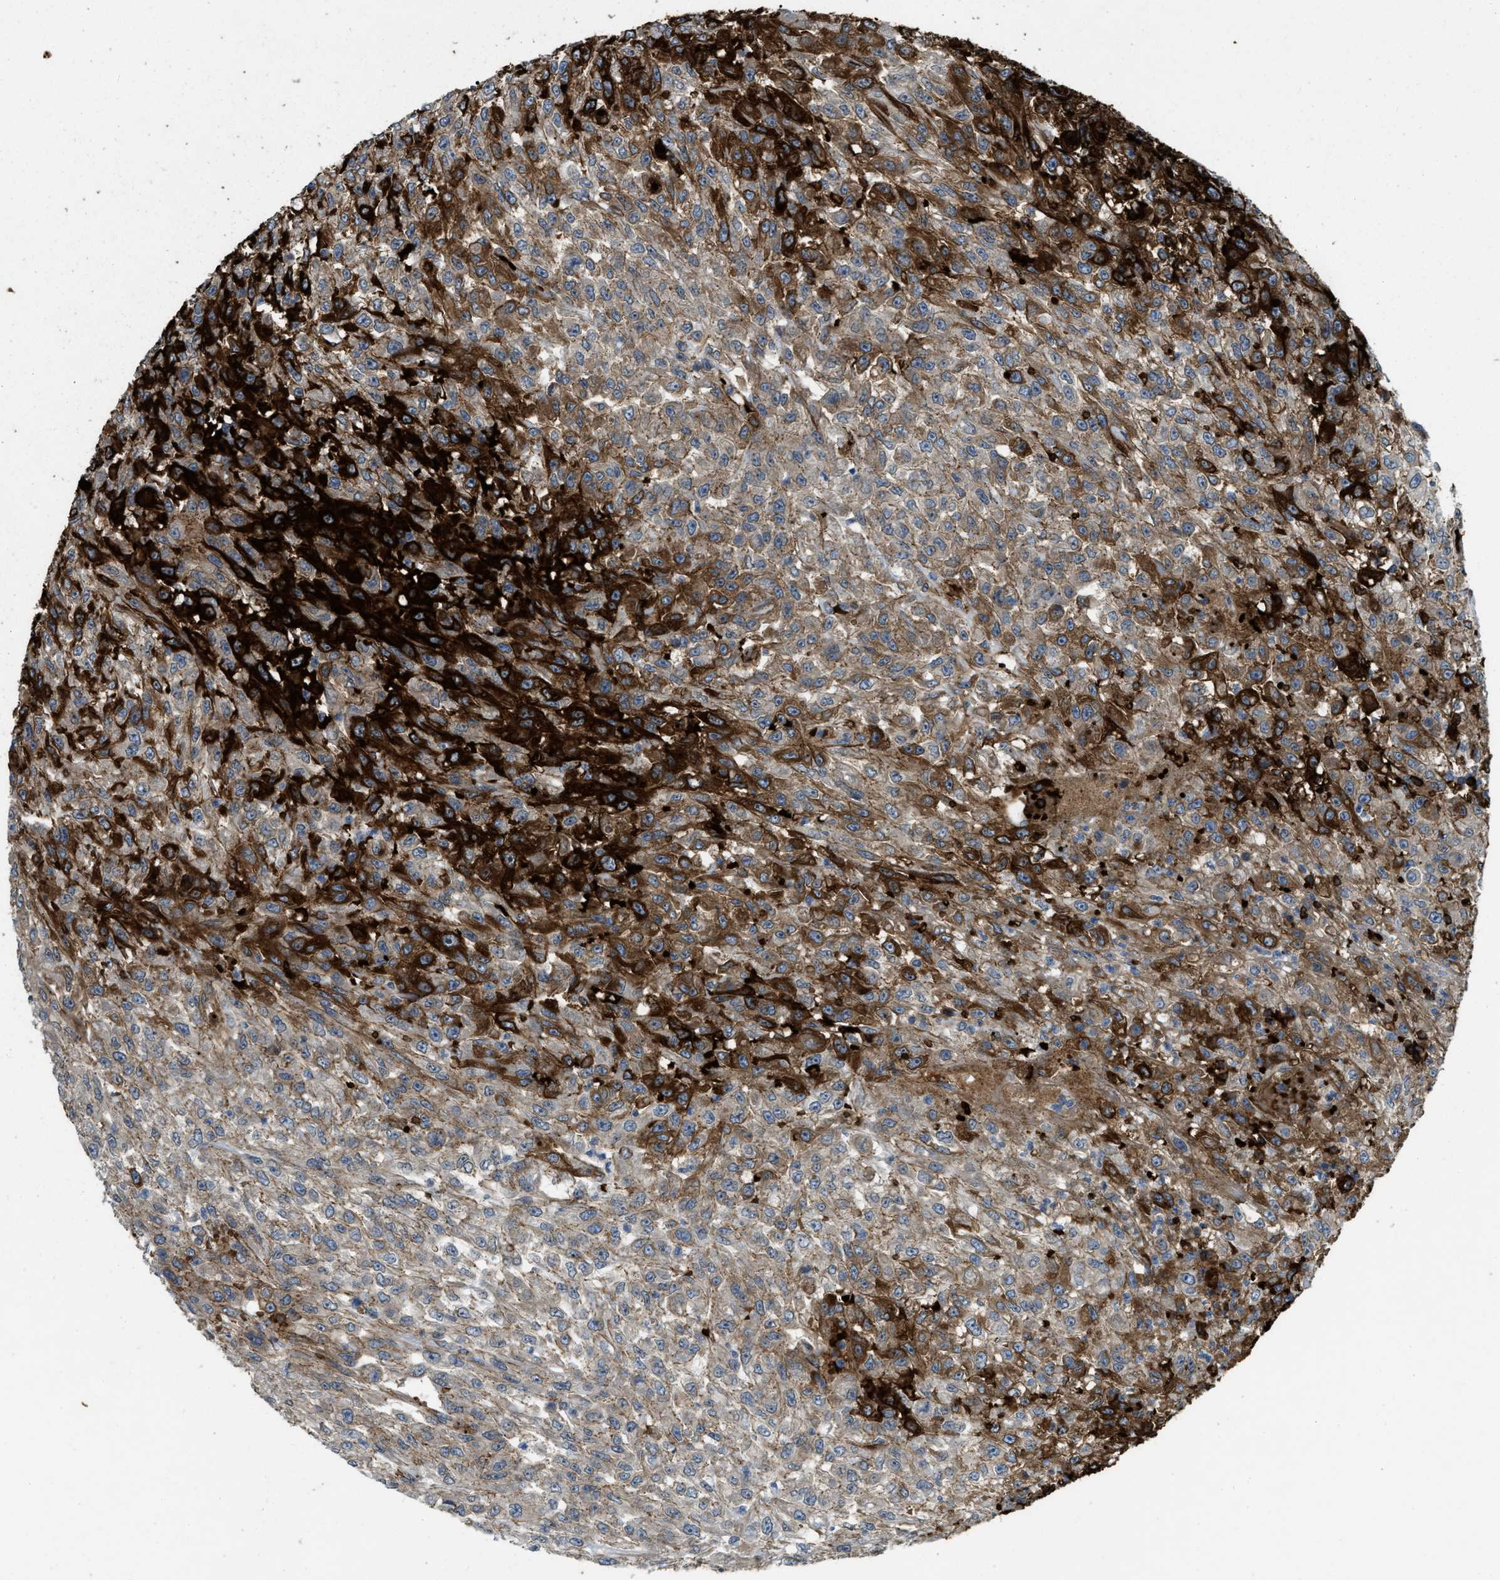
{"staining": {"intensity": "strong", "quantity": "25%-75%", "location": "cytoplasmic/membranous"}, "tissue": "urothelial cancer", "cell_type": "Tumor cells", "image_type": "cancer", "snomed": [{"axis": "morphology", "description": "Urothelial carcinoma, High grade"}, {"axis": "topography", "description": "Urinary bladder"}], "caption": "High-magnification brightfield microscopy of urothelial cancer stained with DAB (brown) and counterstained with hematoxylin (blue). tumor cells exhibit strong cytoplasmic/membranous positivity is identified in about25%-75% of cells.", "gene": "ERC1", "patient": {"sex": "male", "age": 46}}